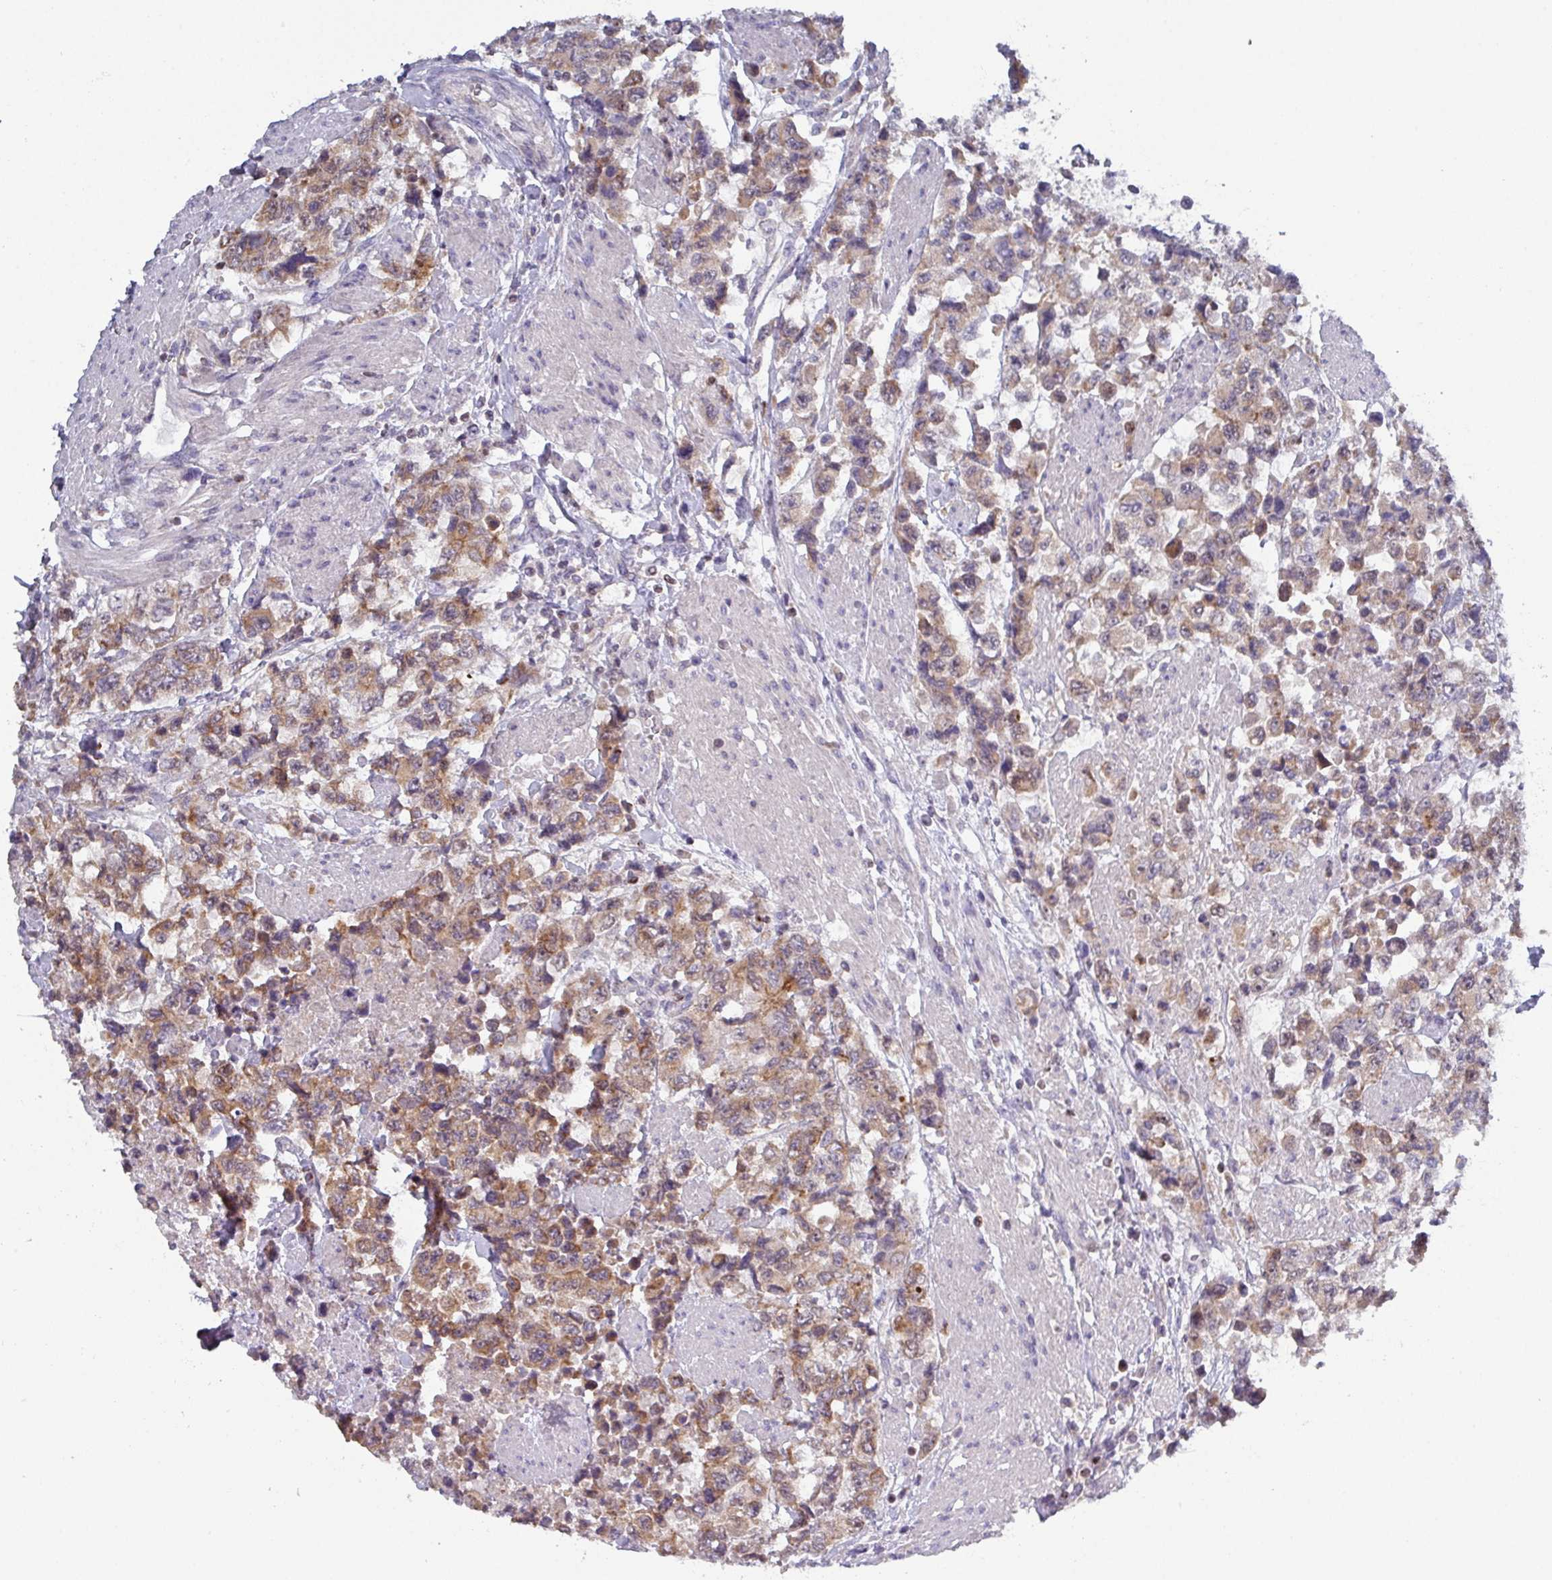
{"staining": {"intensity": "moderate", "quantity": ">75%", "location": "cytoplasmic/membranous"}, "tissue": "urothelial cancer", "cell_type": "Tumor cells", "image_type": "cancer", "snomed": [{"axis": "morphology", "description": "Urothelial carcinoma, High grade"}, {"axis": "topography", "description": "Urinary bladder"}], "caption": "Immunohistochemical staining of urothelial carcinoma (high-grade) shows medium levels of moderate cytoplasmic/membranous positivity in about >75% of tumor cells.", "gene": "DCAF12L2", "patient": {"sex": "female", "age": 78}}